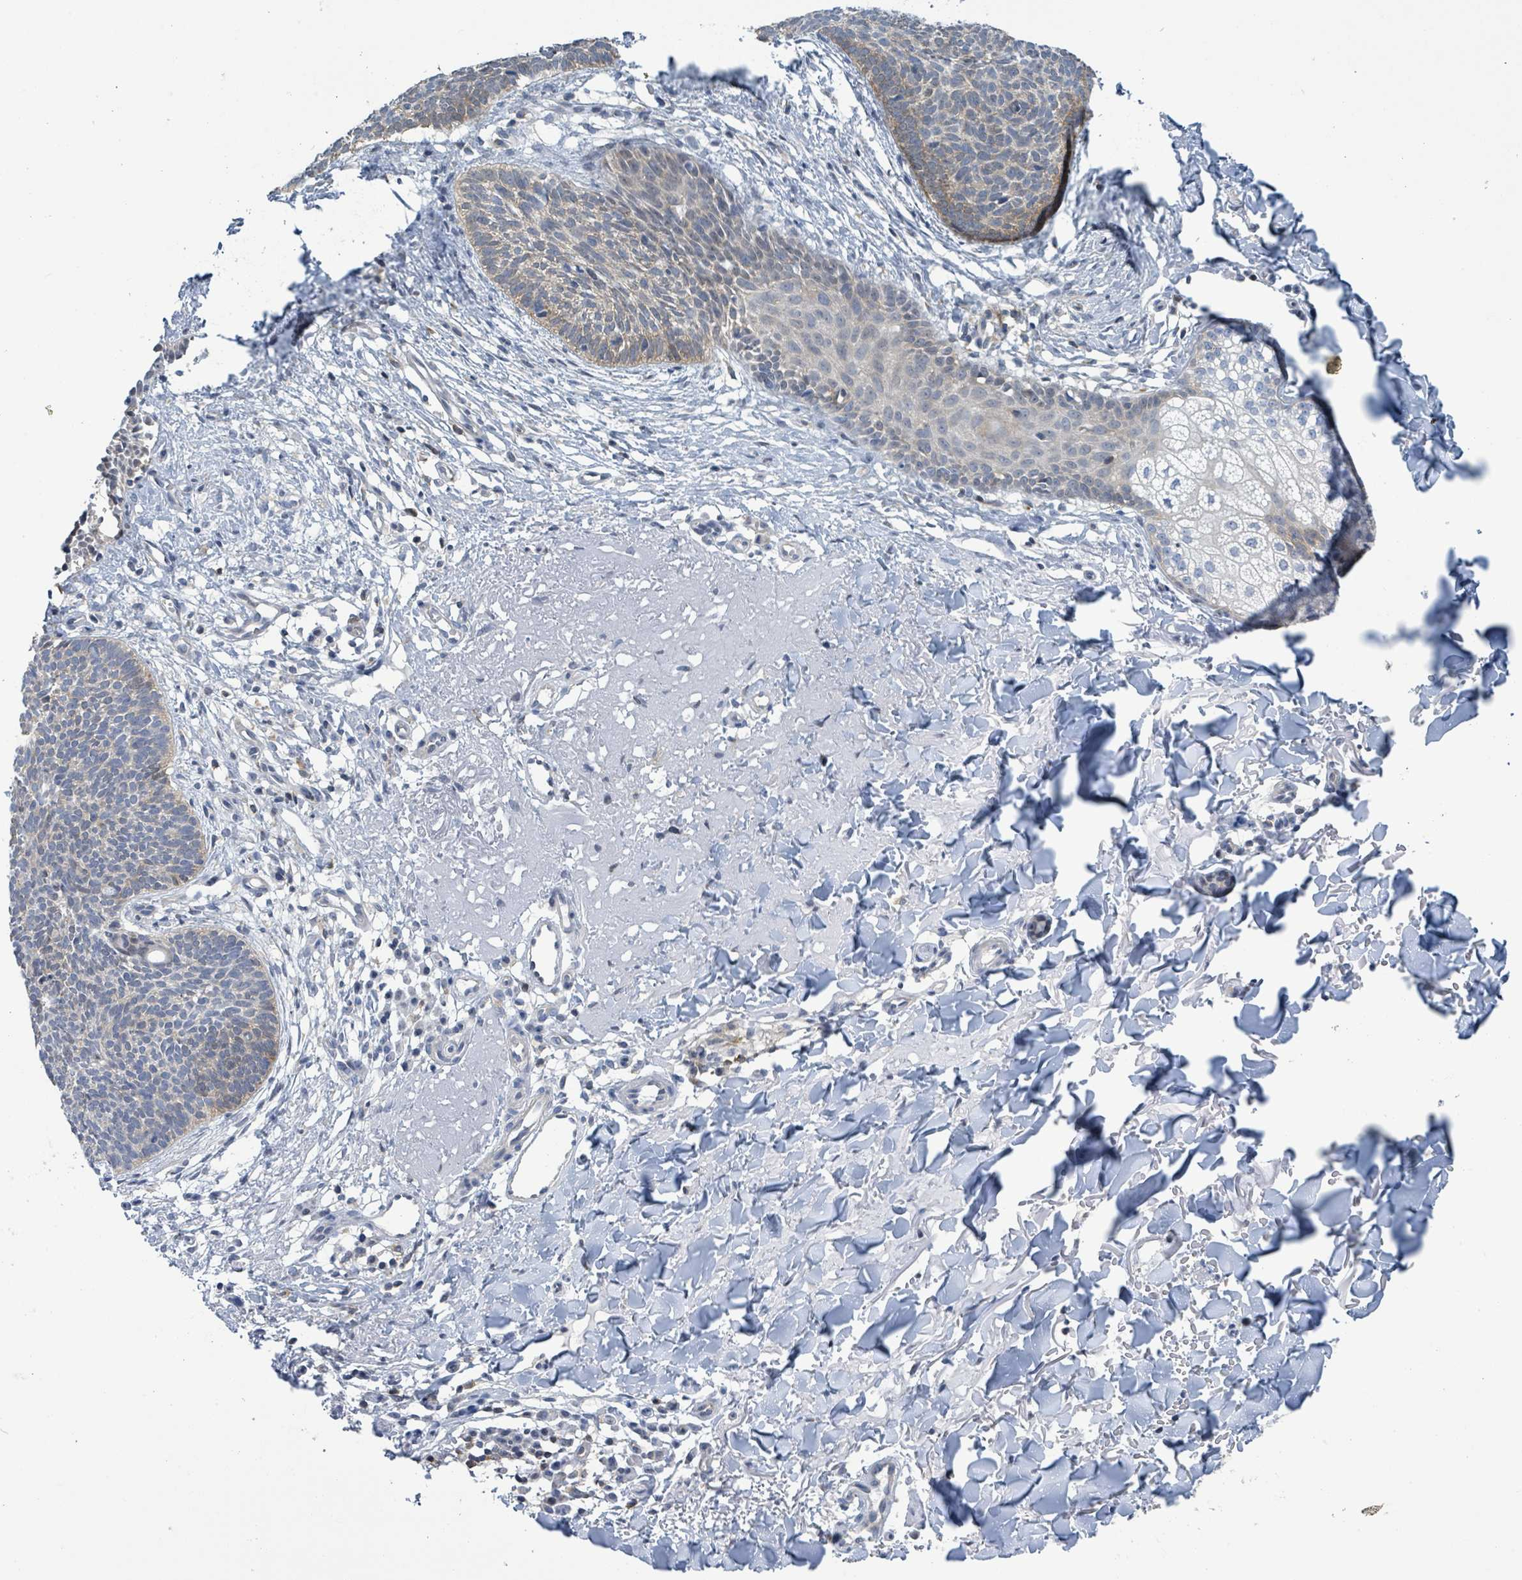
{"staining": {"intensity": "weak", "quantity": "<25%", "location": "cytoplasmic/membranous"}, "tissue": "skin cancer", "cell_type": "Tumor cells", "image_type": "cancer", "snomed": [{"axis": "morphology", "description": "Basal cell carcinoma"}, {"axis": "topography", "description": "Skin"}], "caption": "The photomicrograph displays no significant staining in tumor cells of skin cancer. (DAB (3,3'-diaminobenzidine) immunohistochemistry (IHC) with hematoxylin counter stain).", "gene": "DGKZ", "patient": {"sex": "male", "age": 84}}